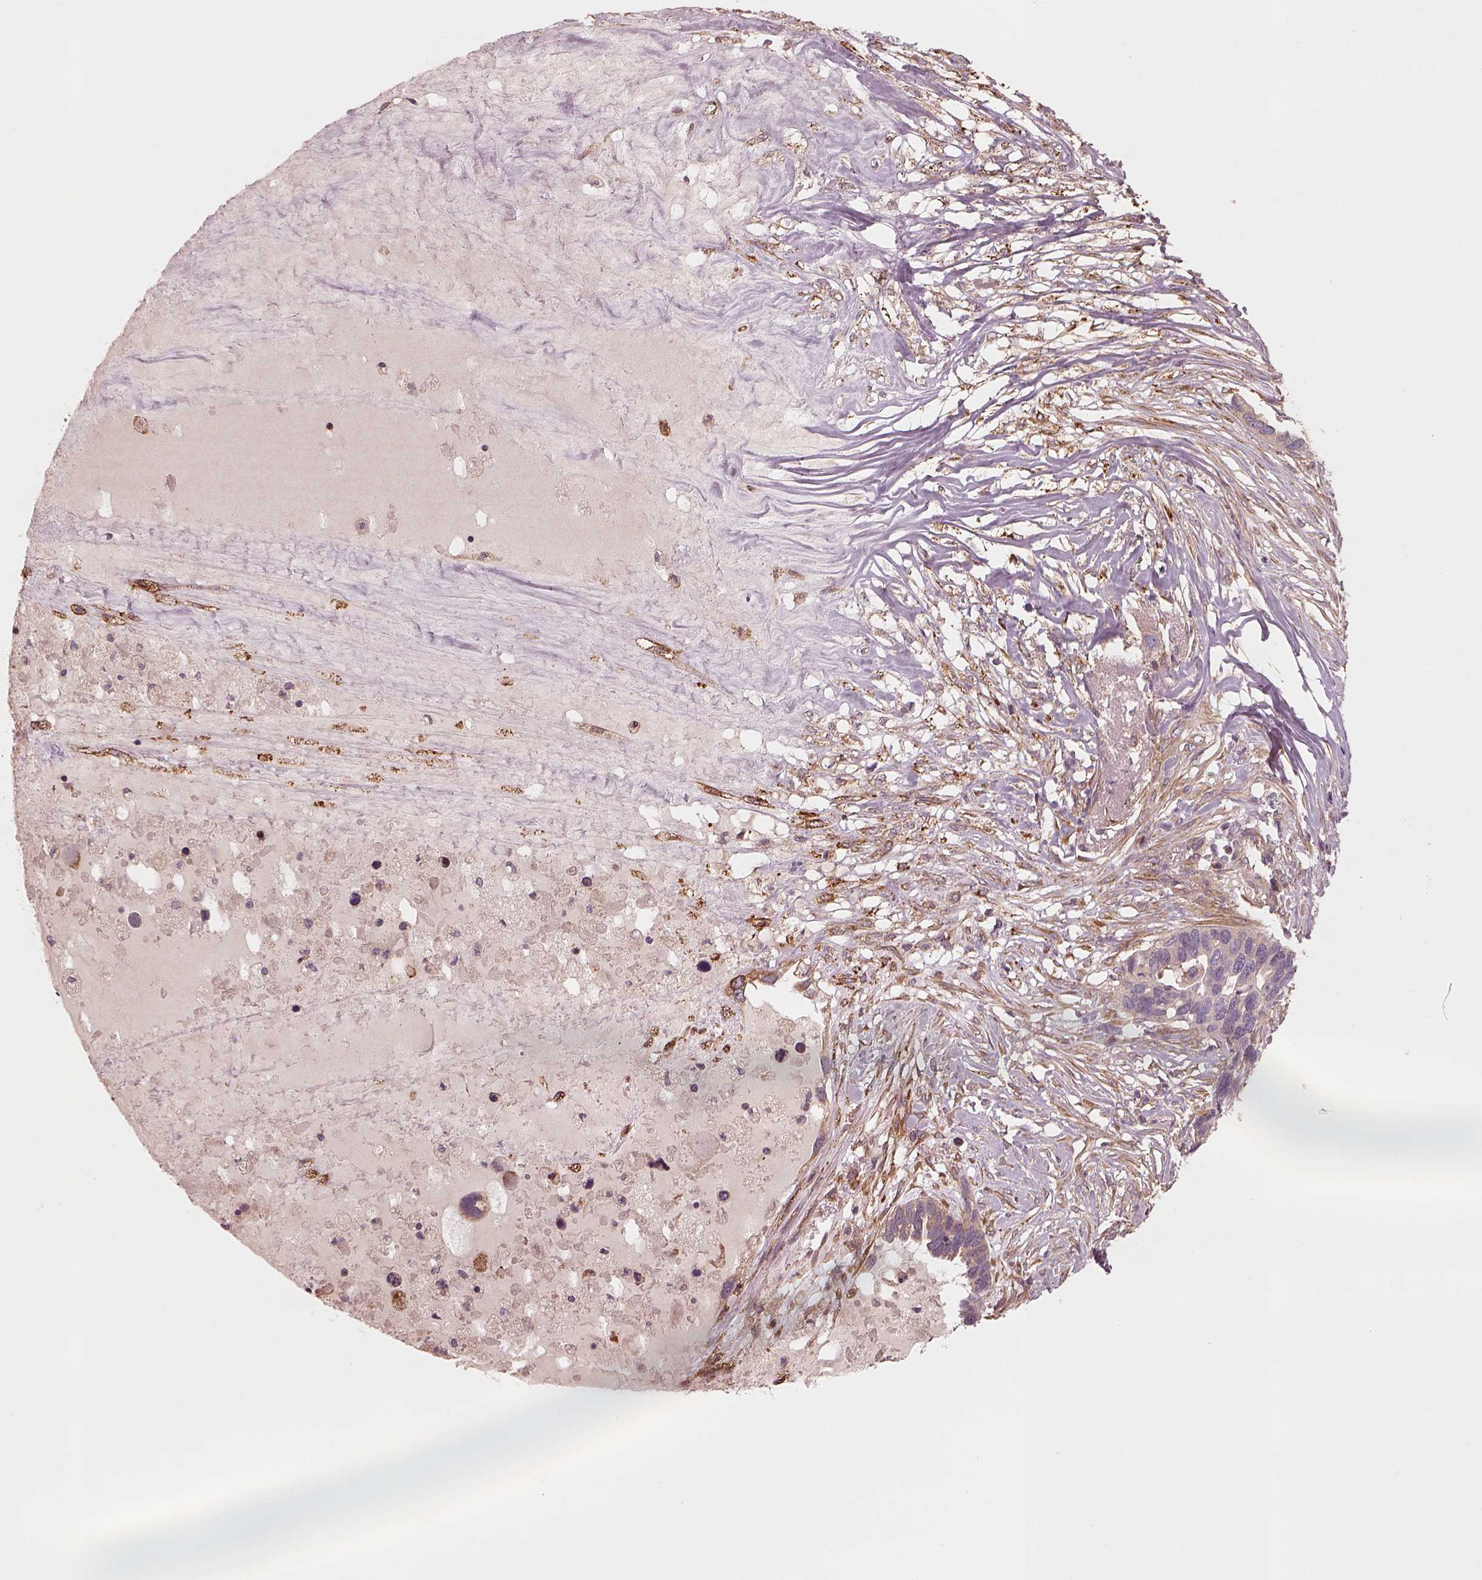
{"staining": {"intensity": "weak", "quantity": "<25%", "location": "cytoplasmic/membranous"}, "tissue": "ovarian cancer", "cell_type": "Tumor cells", "image_type": "cancer", "snomed": [{"axis": "morphology", "description": "Cystadenocarcinoma, serous, NOS"}, {"axis": "topography", "description": "Ovary"}], "caption": "IHC image of neoplastic tissue: human ovarian cancer stained with DAB (3,3'-diaminobenzidine) demonstrates no significant protein staining in tumor cells.", "gene": "FAM107B", "patient": {"sex": "female", "age": 54}}